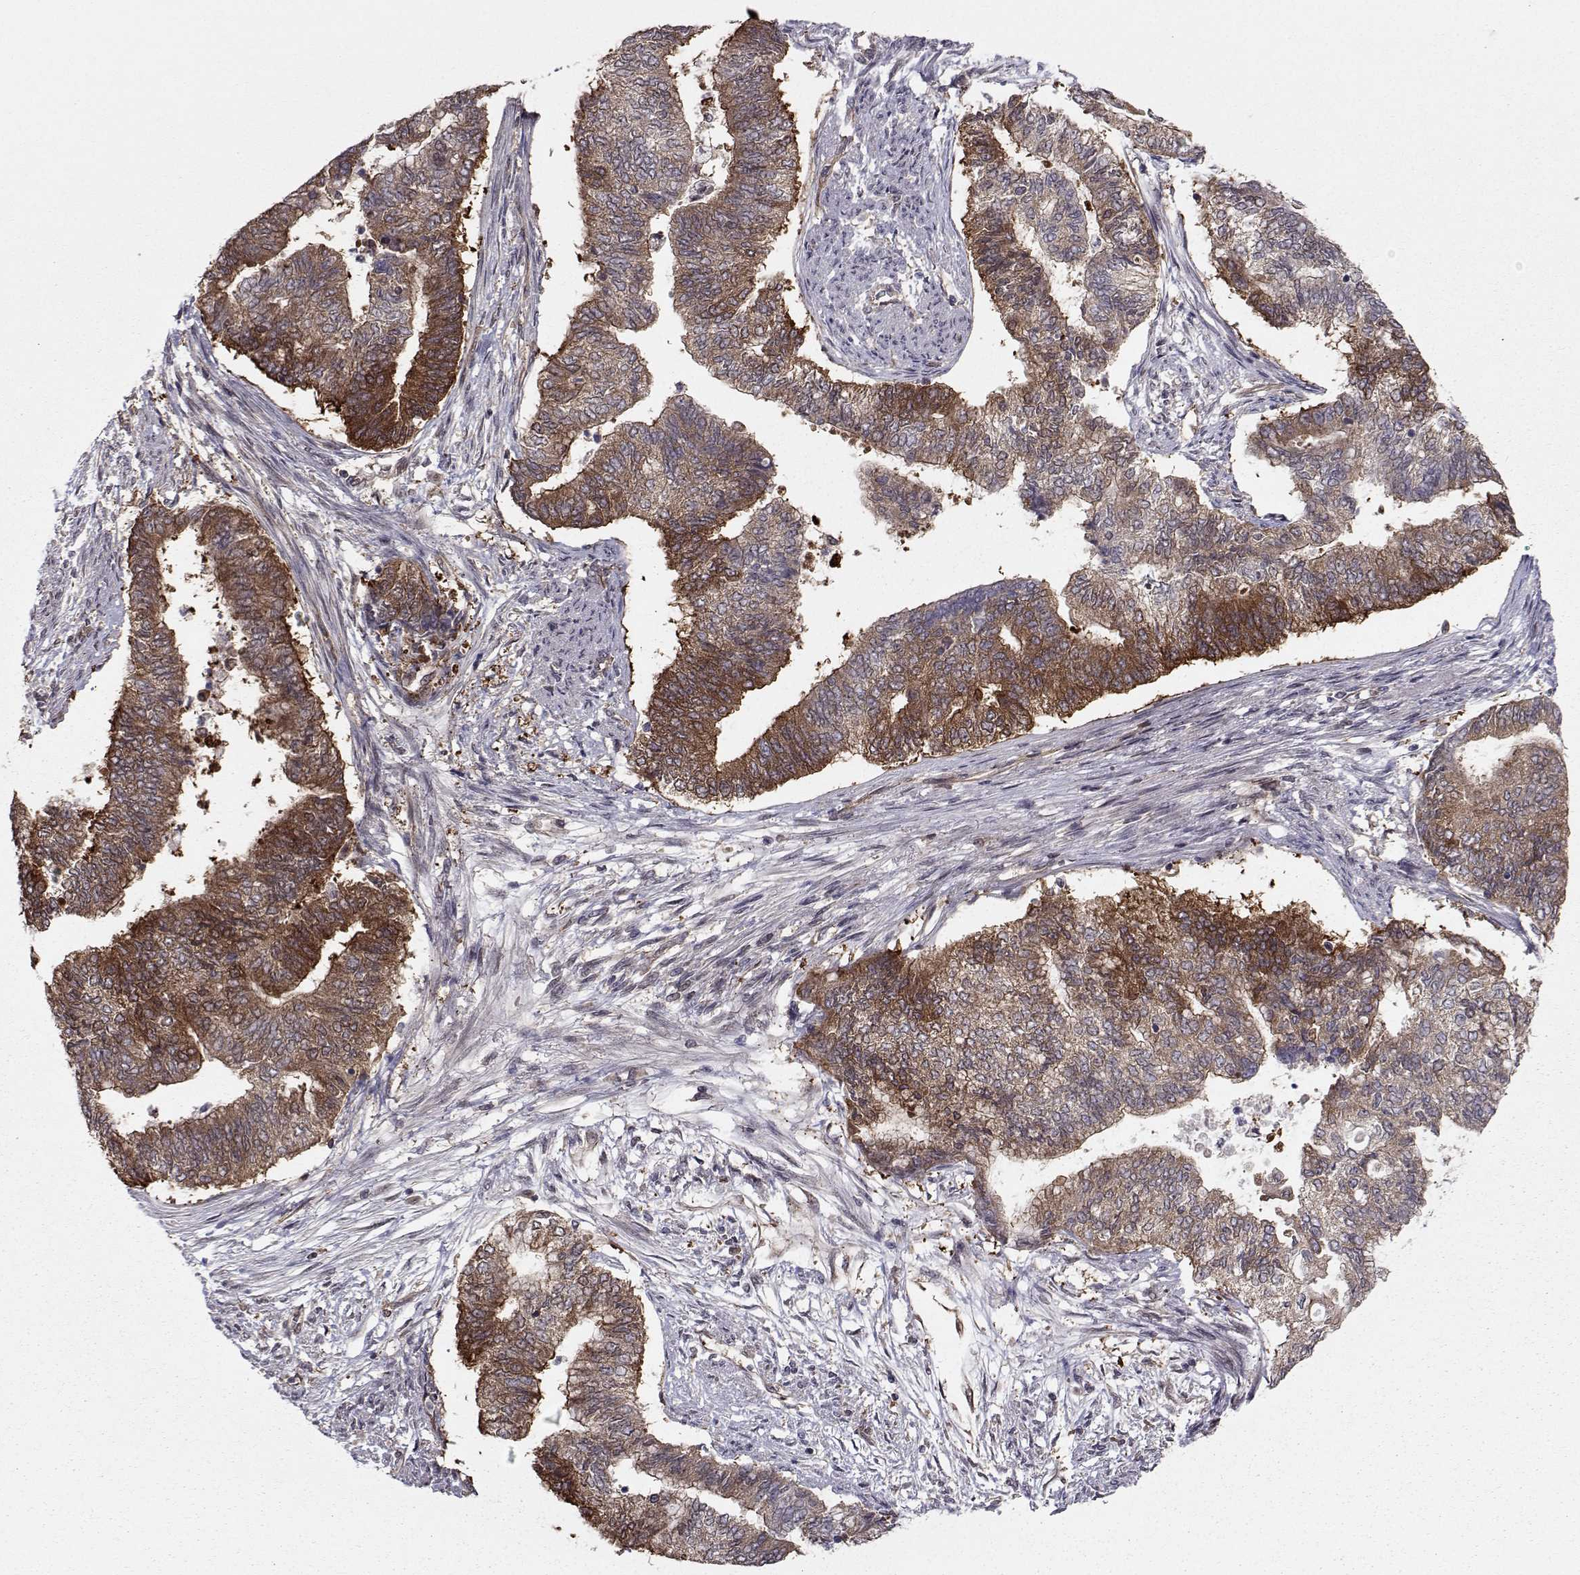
{"staining": {"intensity": "strong", "quantity": "25%-75%", "location": "cytoplasmic/membranous"}, "tissue": "endometrial cancer", "cell_type": "Tumor cells", "image_type": "cancer", "snomed": [{"axis": "morphology", "description": "Adenocarcinoma, NOS"}, {"axis": "topography", "description": "Endometrium"}], "caption": "Tumor cells show high levels of strong cytoplasmic/membranous positivity in approximately 25%-75% of cells in human adenocarcinoma (endometrial).", "gene": "HSP90AB1", "patient": {"sex": "female", "age": 65}}